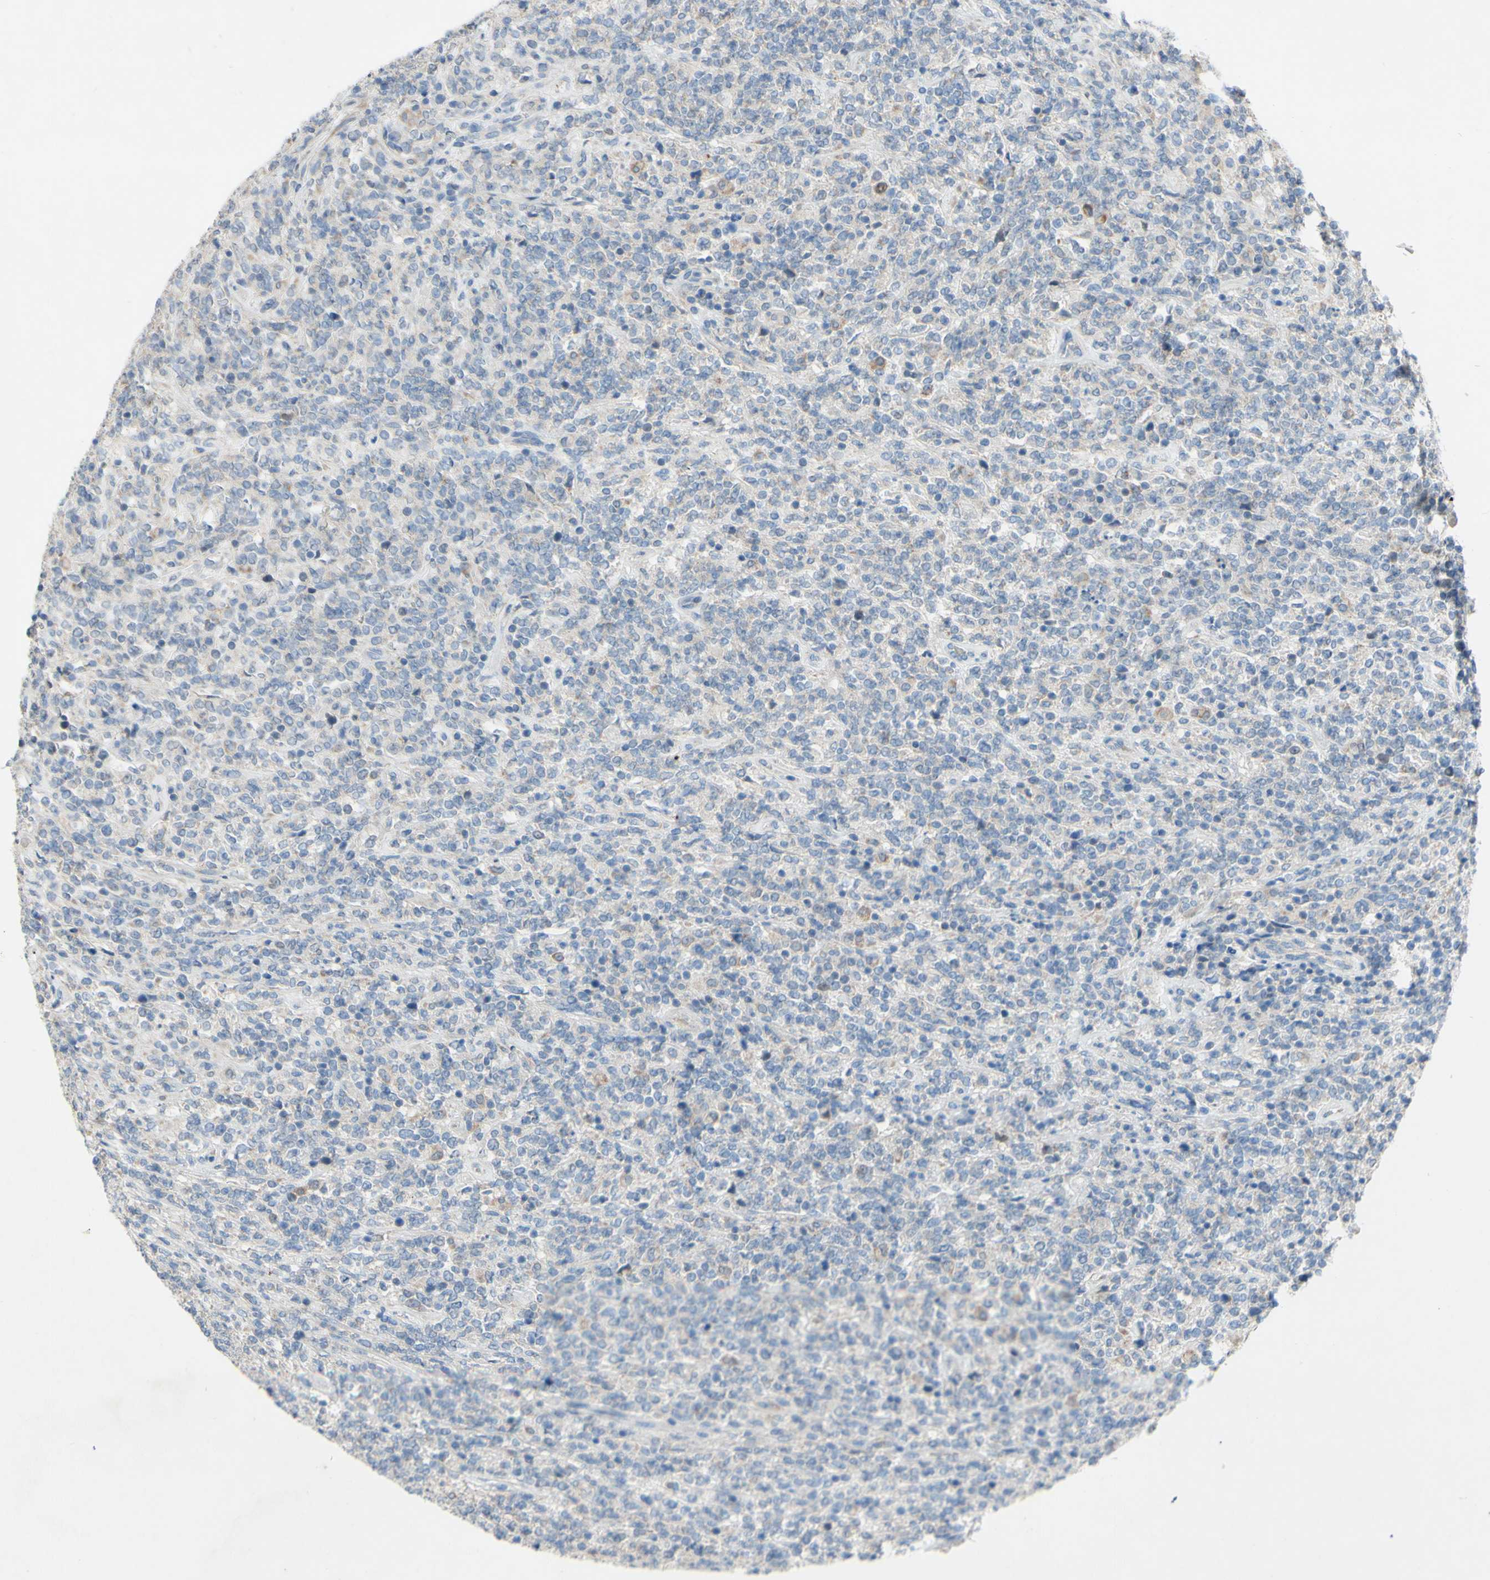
{"staining": {"intensity": "negative", "quantity": "none", "location": "none"}, "tissue": "lymphoma", "cell_type": "Tumor cells", "image_type": "cancer", "snomed": [{"axis": "morphology", "description": "Malignant lymphoma, non-Hodgkin's type, High grade"}, {"axis": "topography", "description": "Soft tissue"}], "caption": "Immunohistochemistry (IHC) image of lymphoma stained for a protein (brown), which reveals no expression in tumor cells.", "gene": "ACADL", "patient": {"sex": "male", "age": 18}}